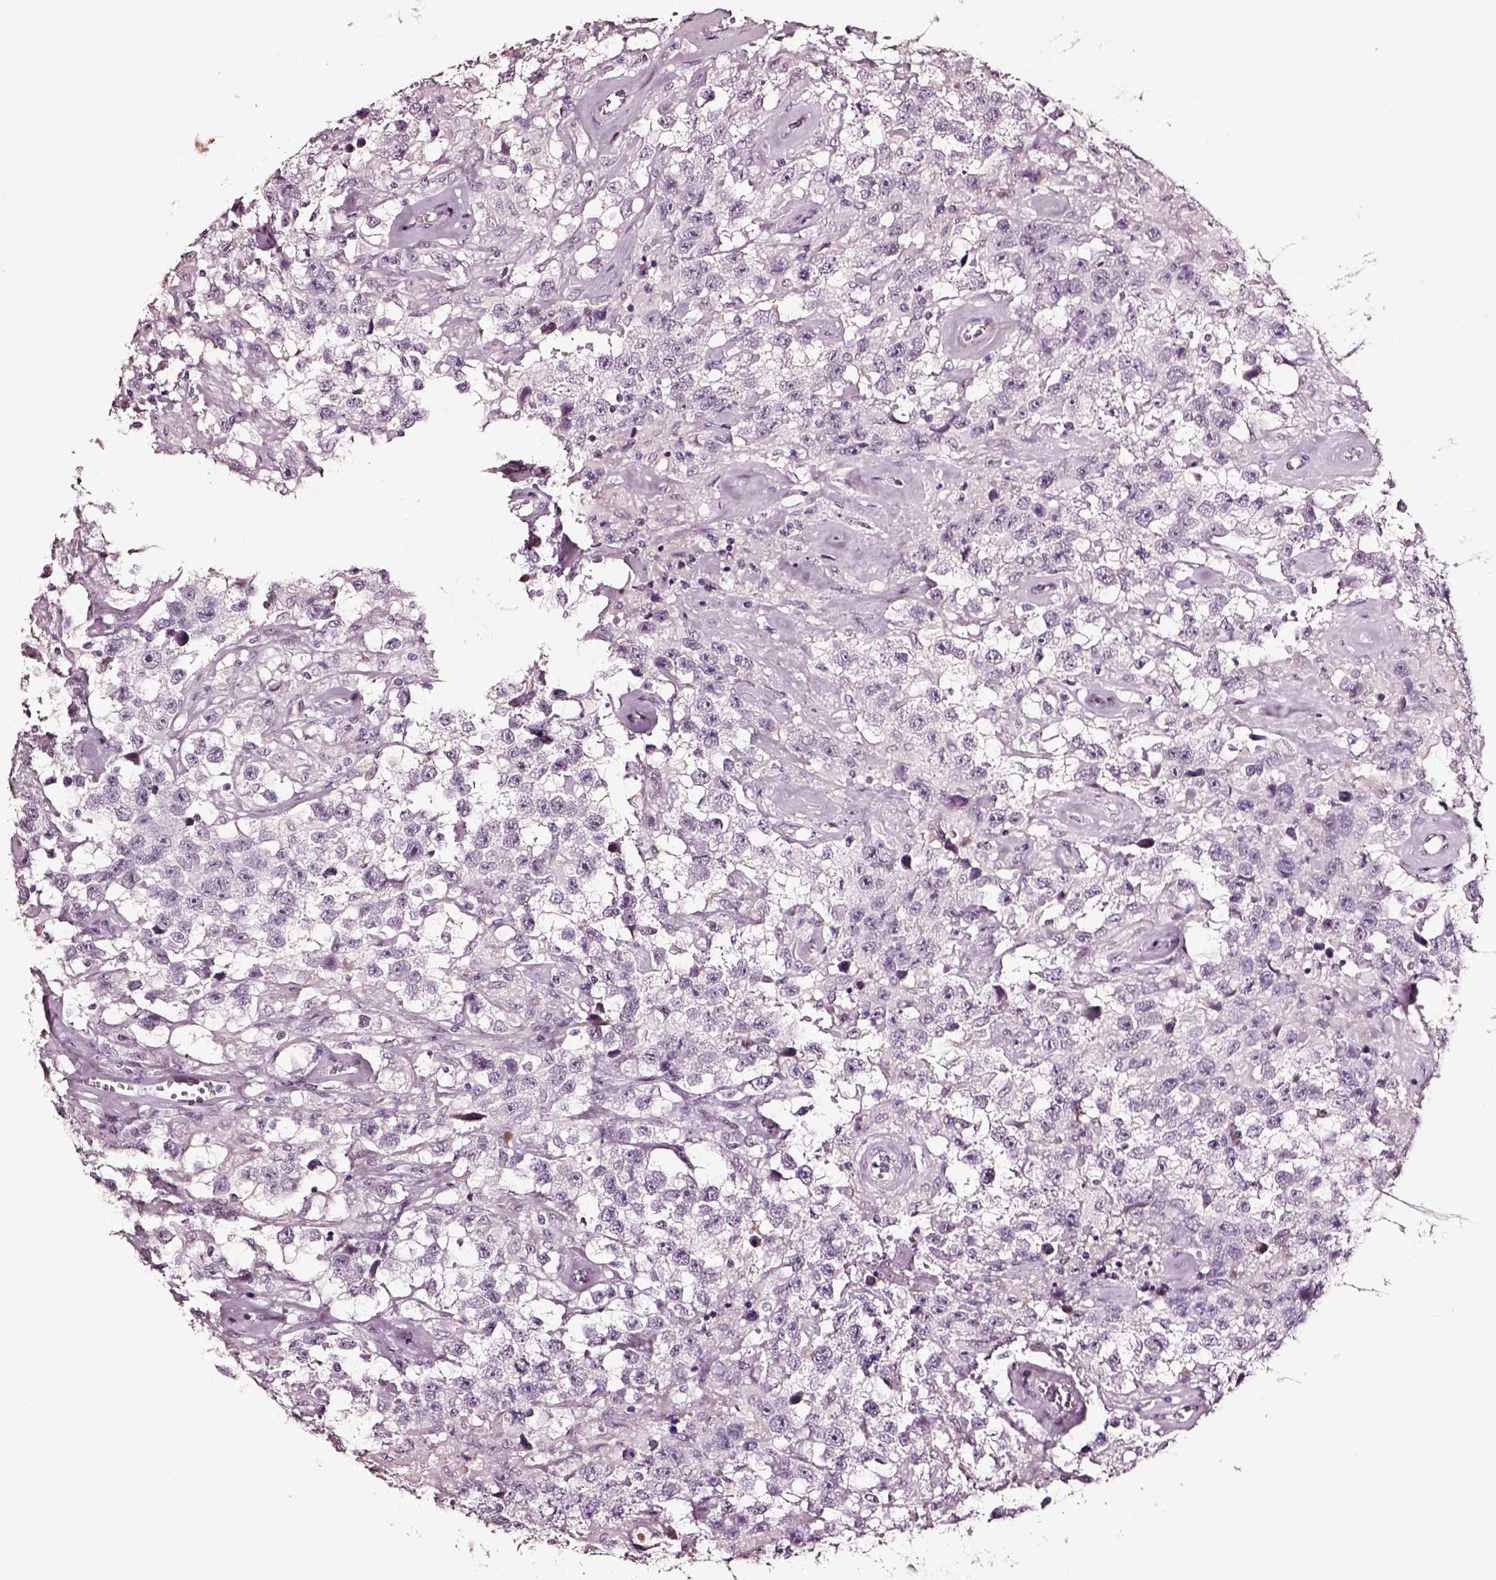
{"staining": {"intensity": "negative", "quantity": "none", "location": "none"}, "tissue": "testis cancer", "cell_type": "Tumor cells", "image_type": "cancer", "snomed": [{"axis": "morphology", "description": "Seminoma, NOS"}, {"axis": "topography", "description": "Testis"}], "caption": "Photomicrograph shows no significant protein positivity in tumor cells of testis cancer.", "gene": "SMIM17", "patient": {"sex": "male", "age": 43}}